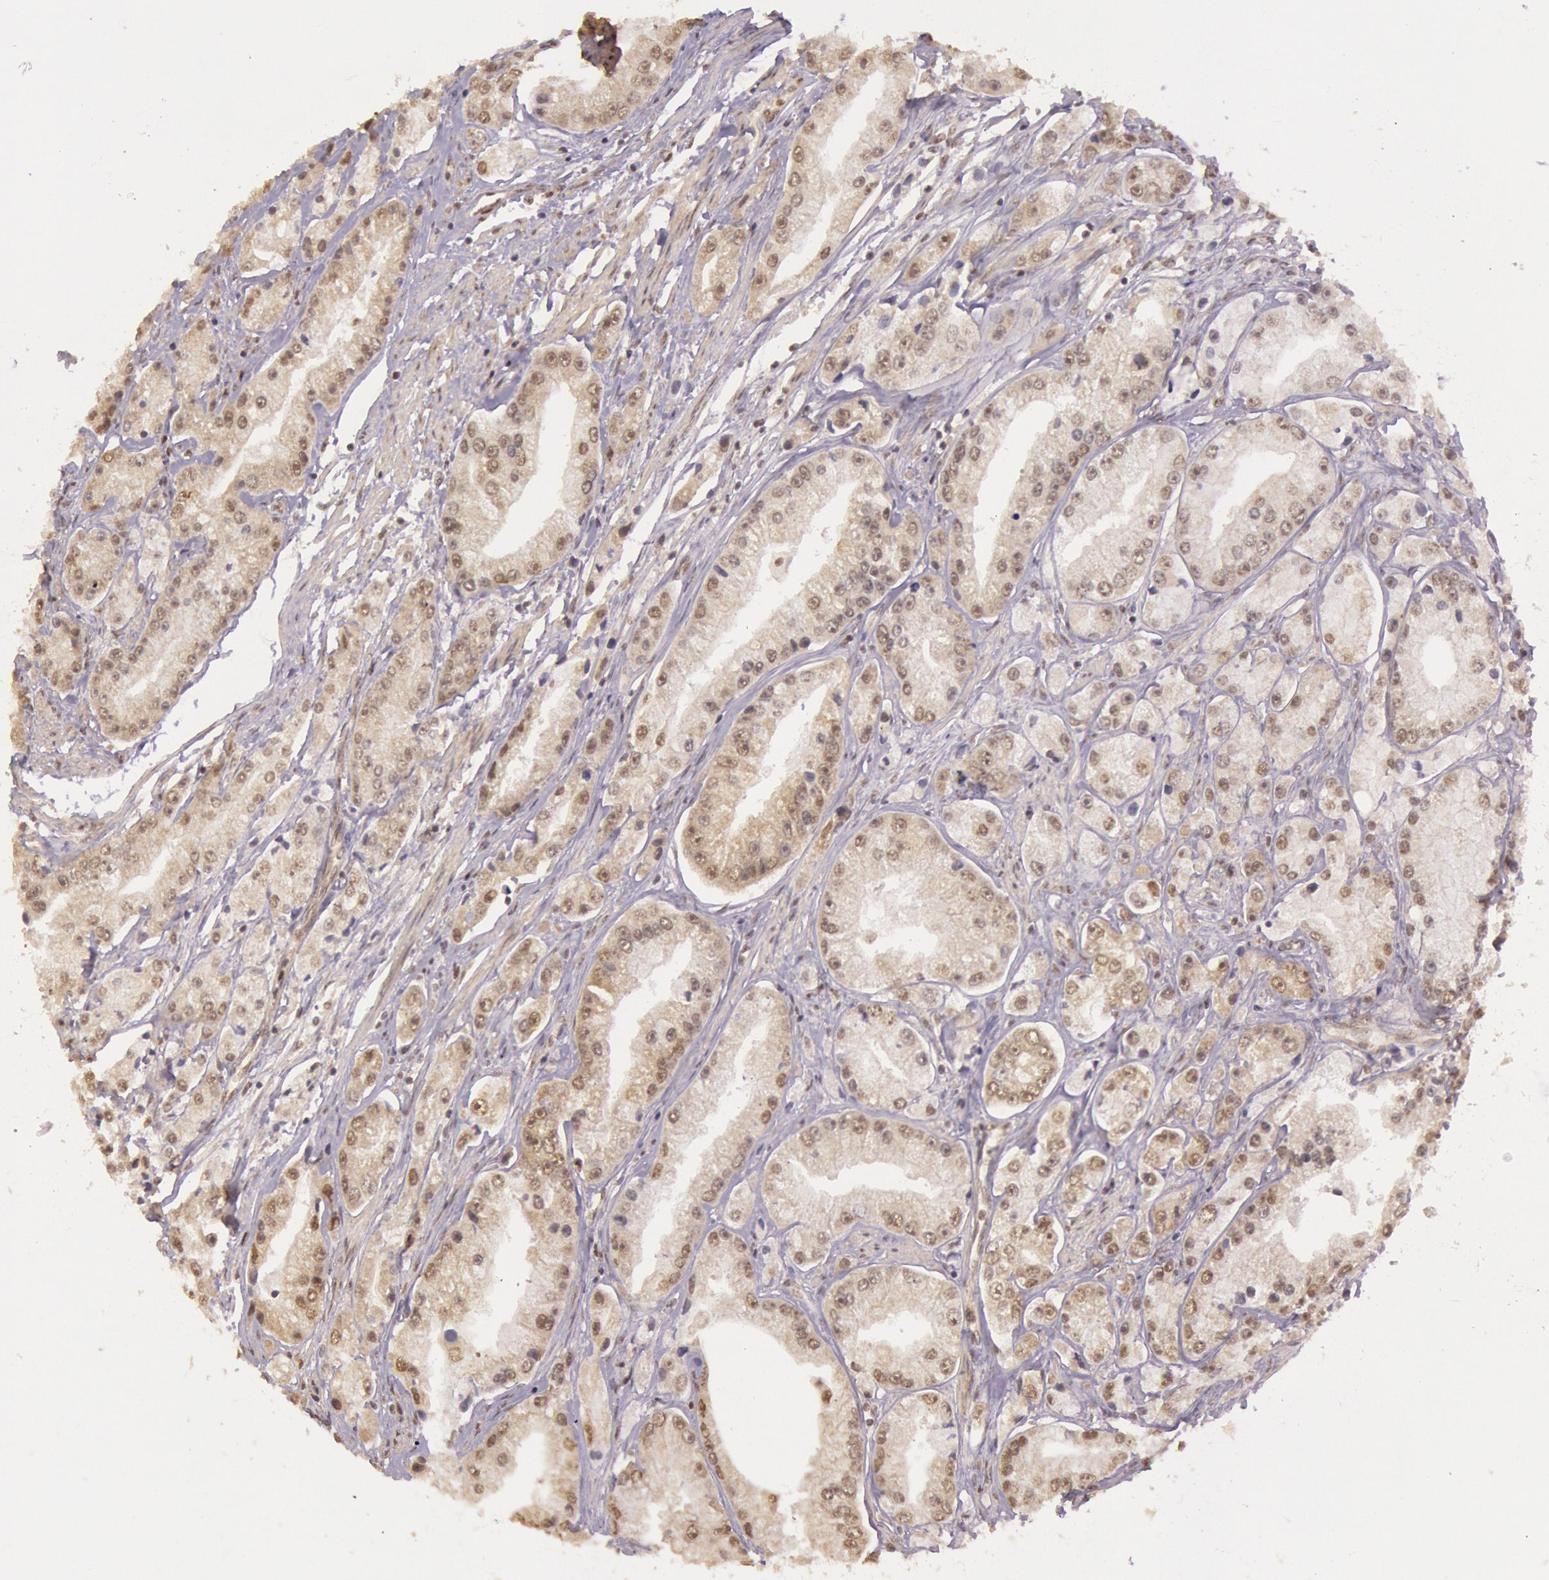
{"staining": {"intensity": "weak", "quantity": "25%-75%", "location": "cytoplasmic/membranous"}, "tissue": "prostate cancer", "cell_type": "Tumor cells", "image_type": "cancer", "snomed": [{"axis": "morphology", "description": "Adenocarcinoma, Medium grade"}, {"axis": "topography", "description": "Prostate"}], "caption": "Tumor cells exhibit weak cytoplasmic/membranous positivity in approximately 25%-75% of cells in medium-grade adenocarcinoma (prostate).", "gene": "RTL10", "patient": {"sex": "male", "age": 72}}